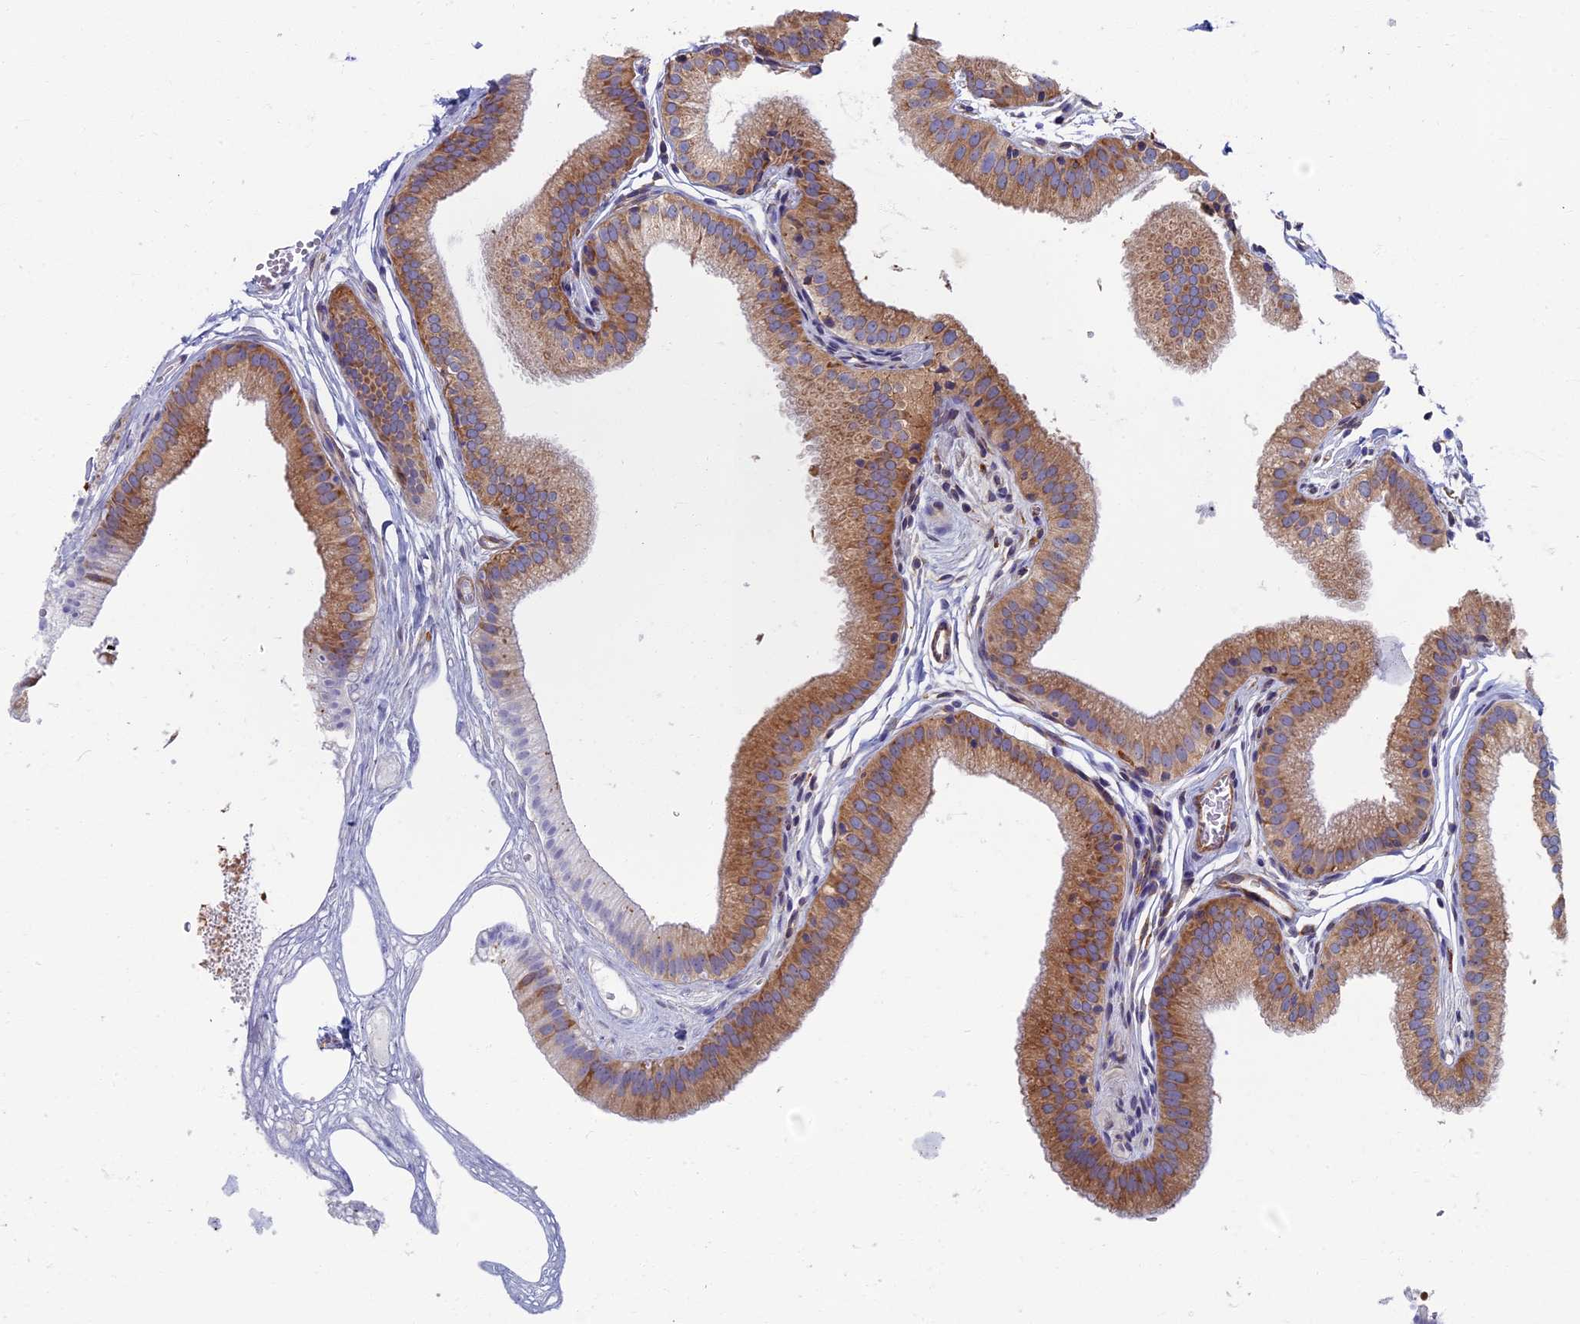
{"staining": {"intensity": "moderate", "quantity": ">75%", "location": "cytoplasmic/membranous"}, "tissue": "gallbladder", "cell_type": "Glandular cells", "image_type": "normal", "snomed": [{"axis": "morphology", "description": "Normal tissue, NOS"}, {"axis": "topography", "description": "Gallbladder"}], "caption": "Protein staining of normal gallbladder displays moderate cytoplasmic/membranous staining in approximately >75% of glandular cells. The staining was performed using DAB, with brown indicating positive protein expression. Nuclei are stained blue with hematoxylin.", "gene": "YBX1", "patient": {"sex": "female", "age": 54}}